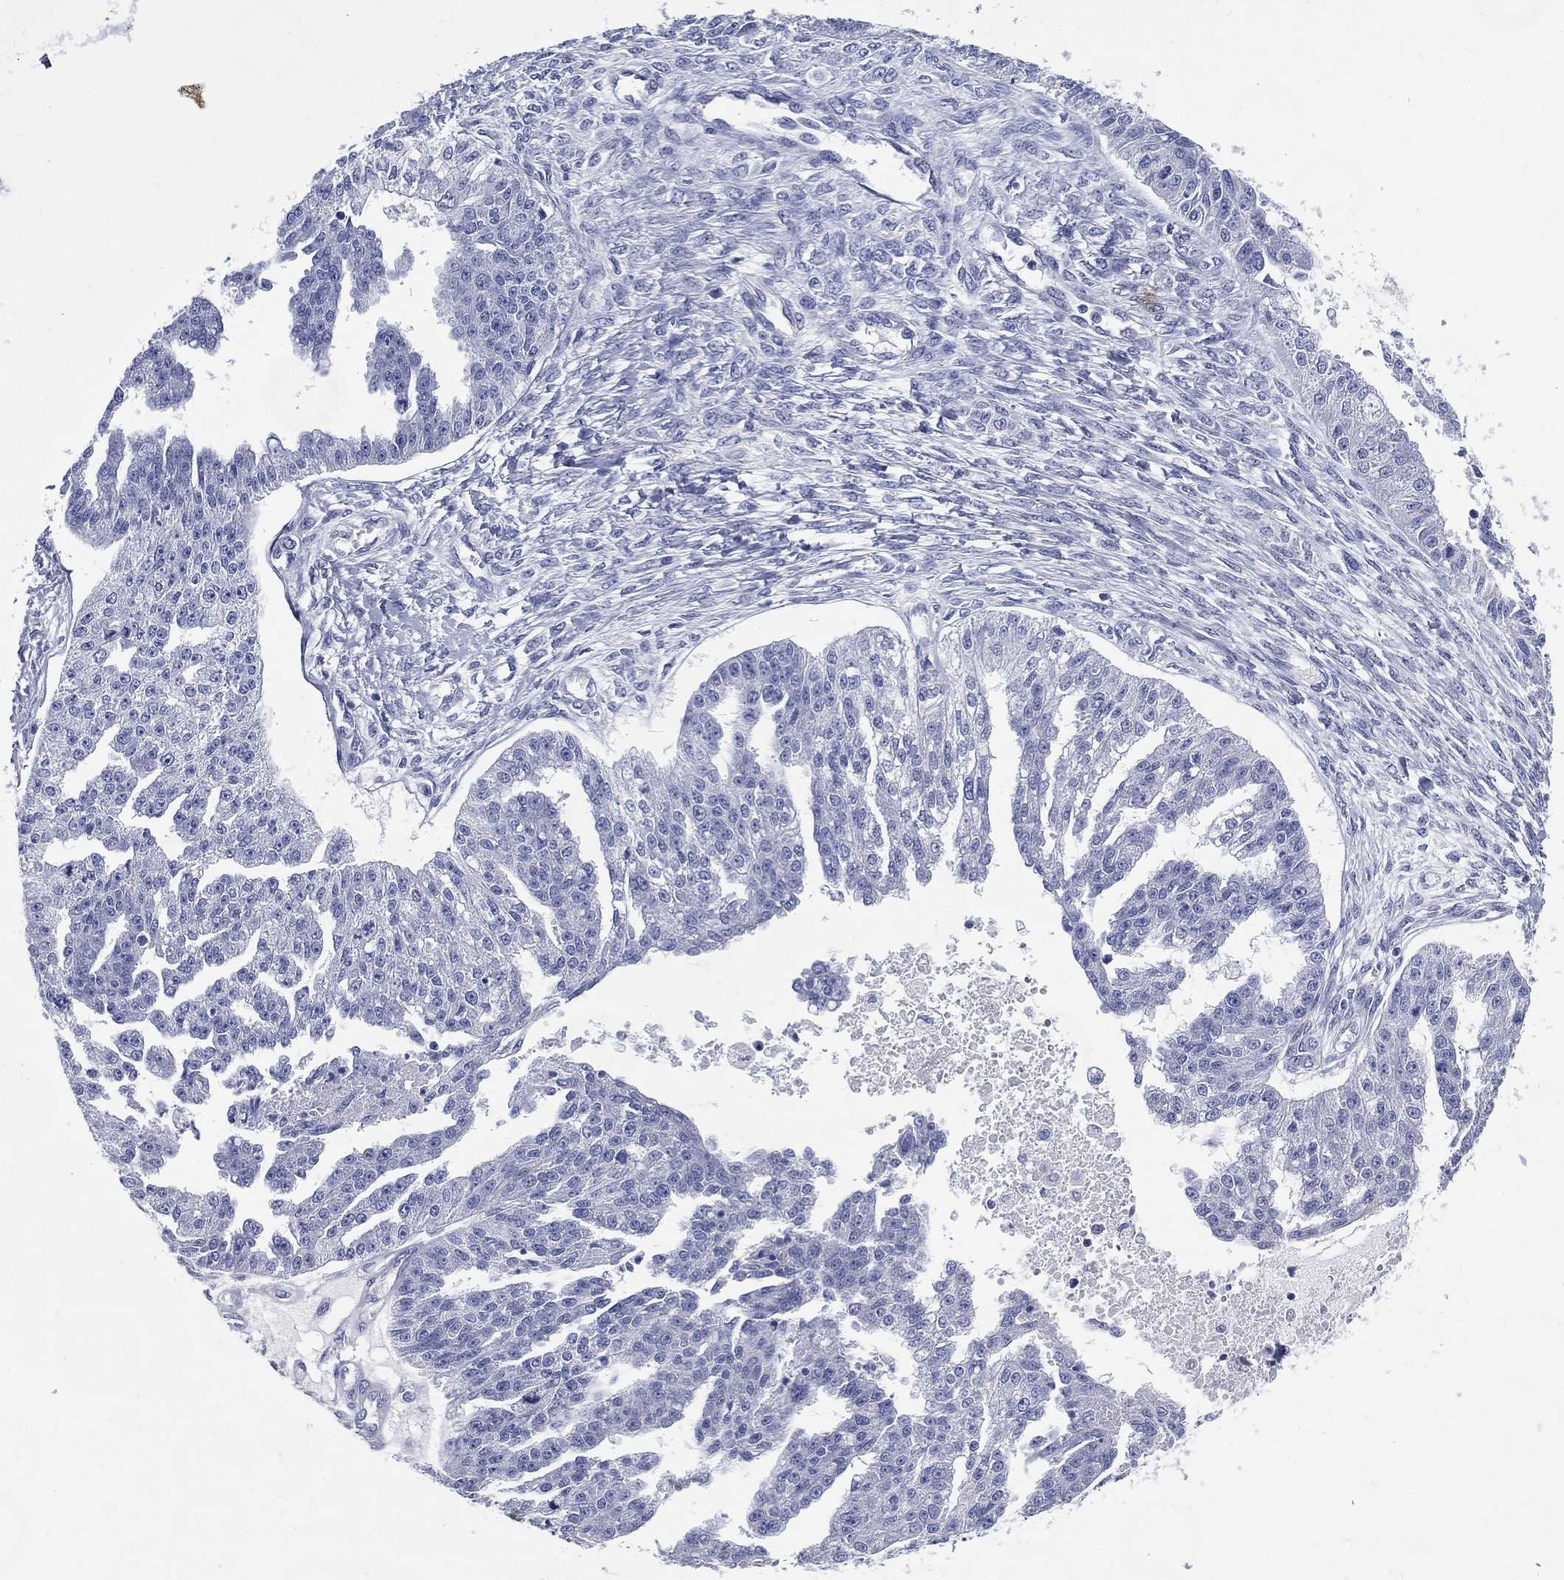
{"staining": {"intensity": "negative", "quantity": "none", "location": "none"}, "tissue": "ovarian cancer", "cell_type": "Tumor cells", "image_type": "cancer", "snomed": [{"axis": "morphology", "description": "Cystadenocarcinoma, serous, NOS"}, {"axis": "topography", "description": "Ovary"}], "caption": "Ovarian cancer stained for a protein using immunohistochemistry (IHC) exhibits no positivity tumor cells.", "gene": "DPYS", "patient": {"sex": "female", "age": 58}}